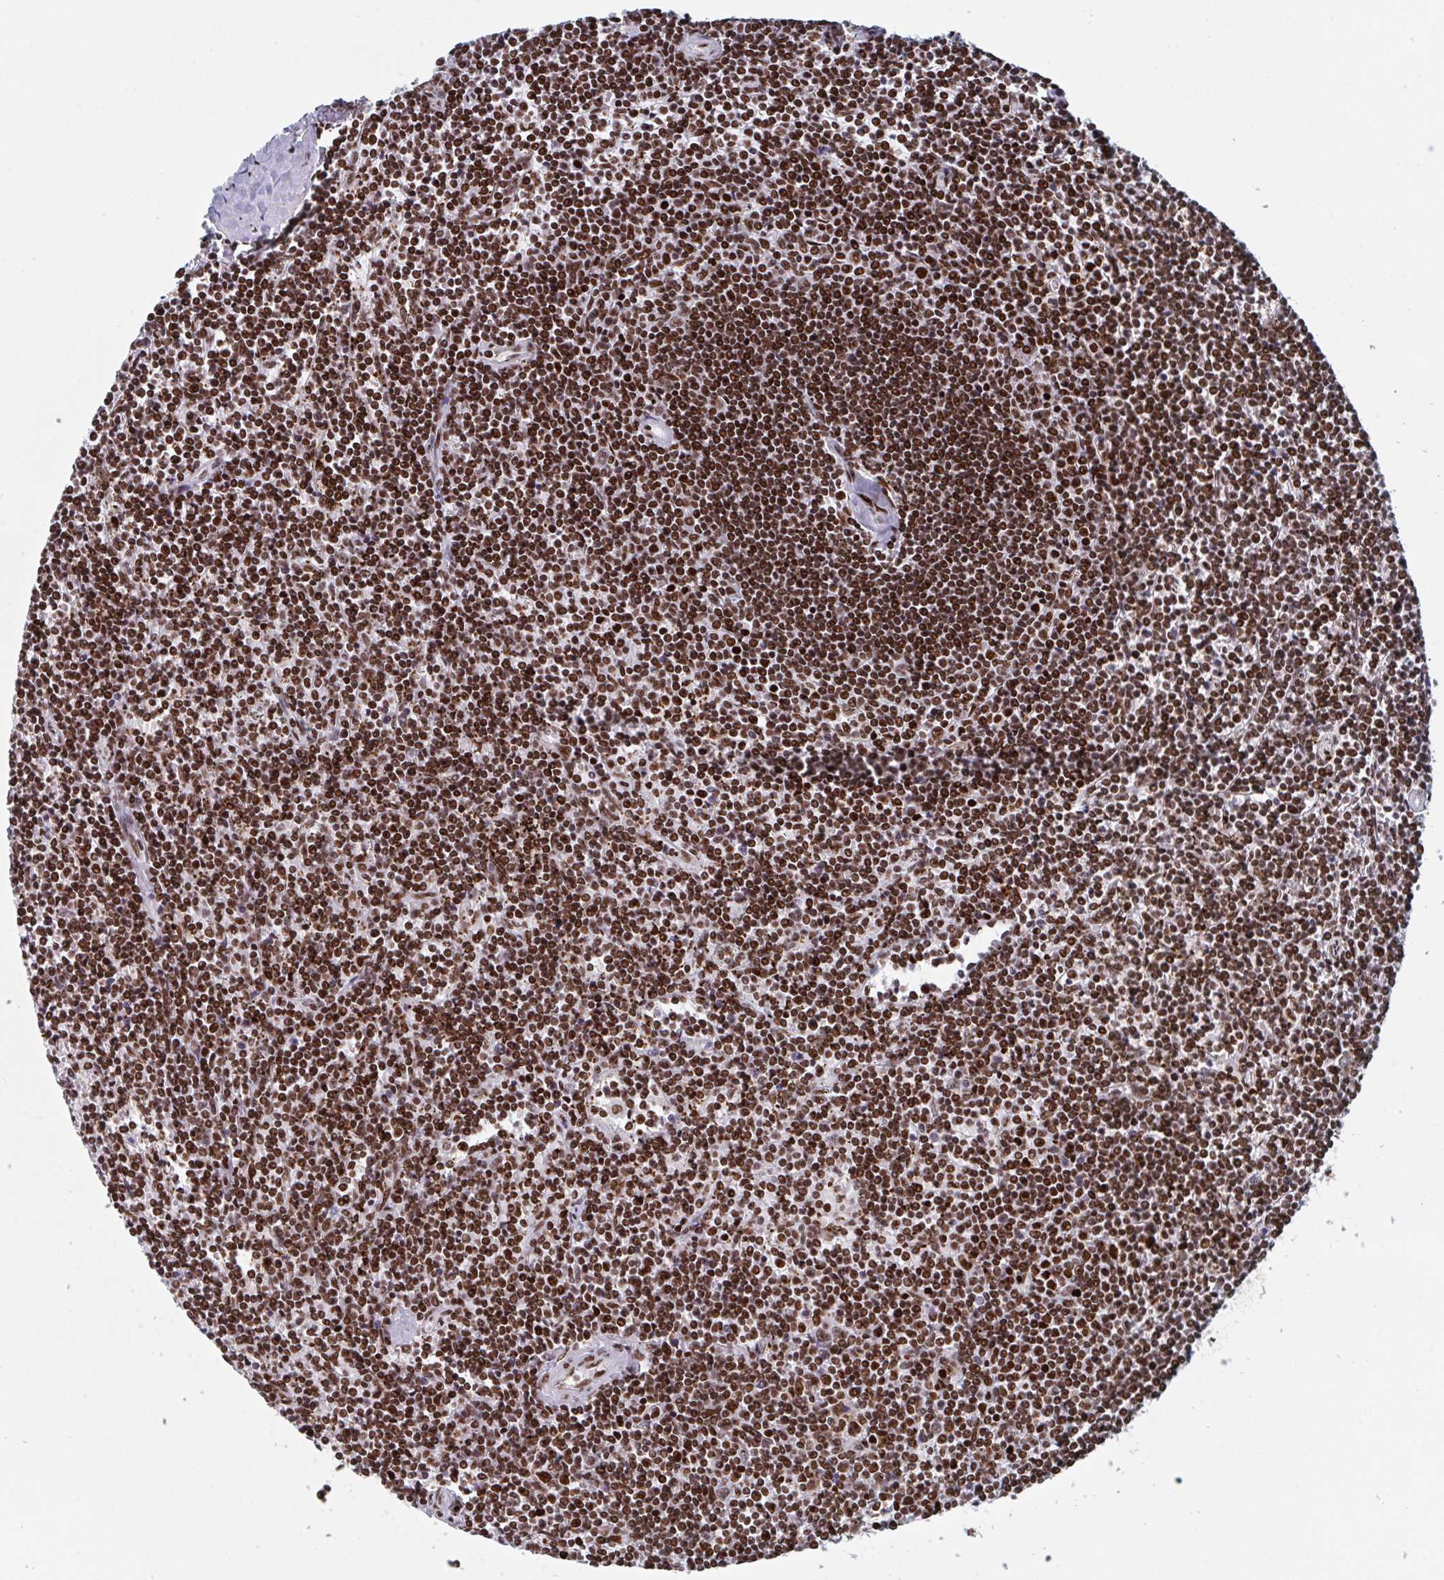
{"staining": {"intensity": "strong", "quantity": ">75%", "location": "nuclear"}, "tissue": "lymphoma", "cell_type": "Tumor cells", "image_type": "cancer", "snomed": [{"axis": "morphology", "description": "Malignant lymphoma, non-Hodgkin's type, Low grade"}, {"axis": "topography", "description": "Spleen"}], "caption": "The immunohistochemical stain labels strong nuclear expression in tumor cells of malignant lymphoma, non-Hodgkin's type (low-grade) tissue. Ihc stains the protein of interest in brown and the nuclei are stained blue.", "gene": "ZNF607", "patient": {"sex": "male", "age": 78}}